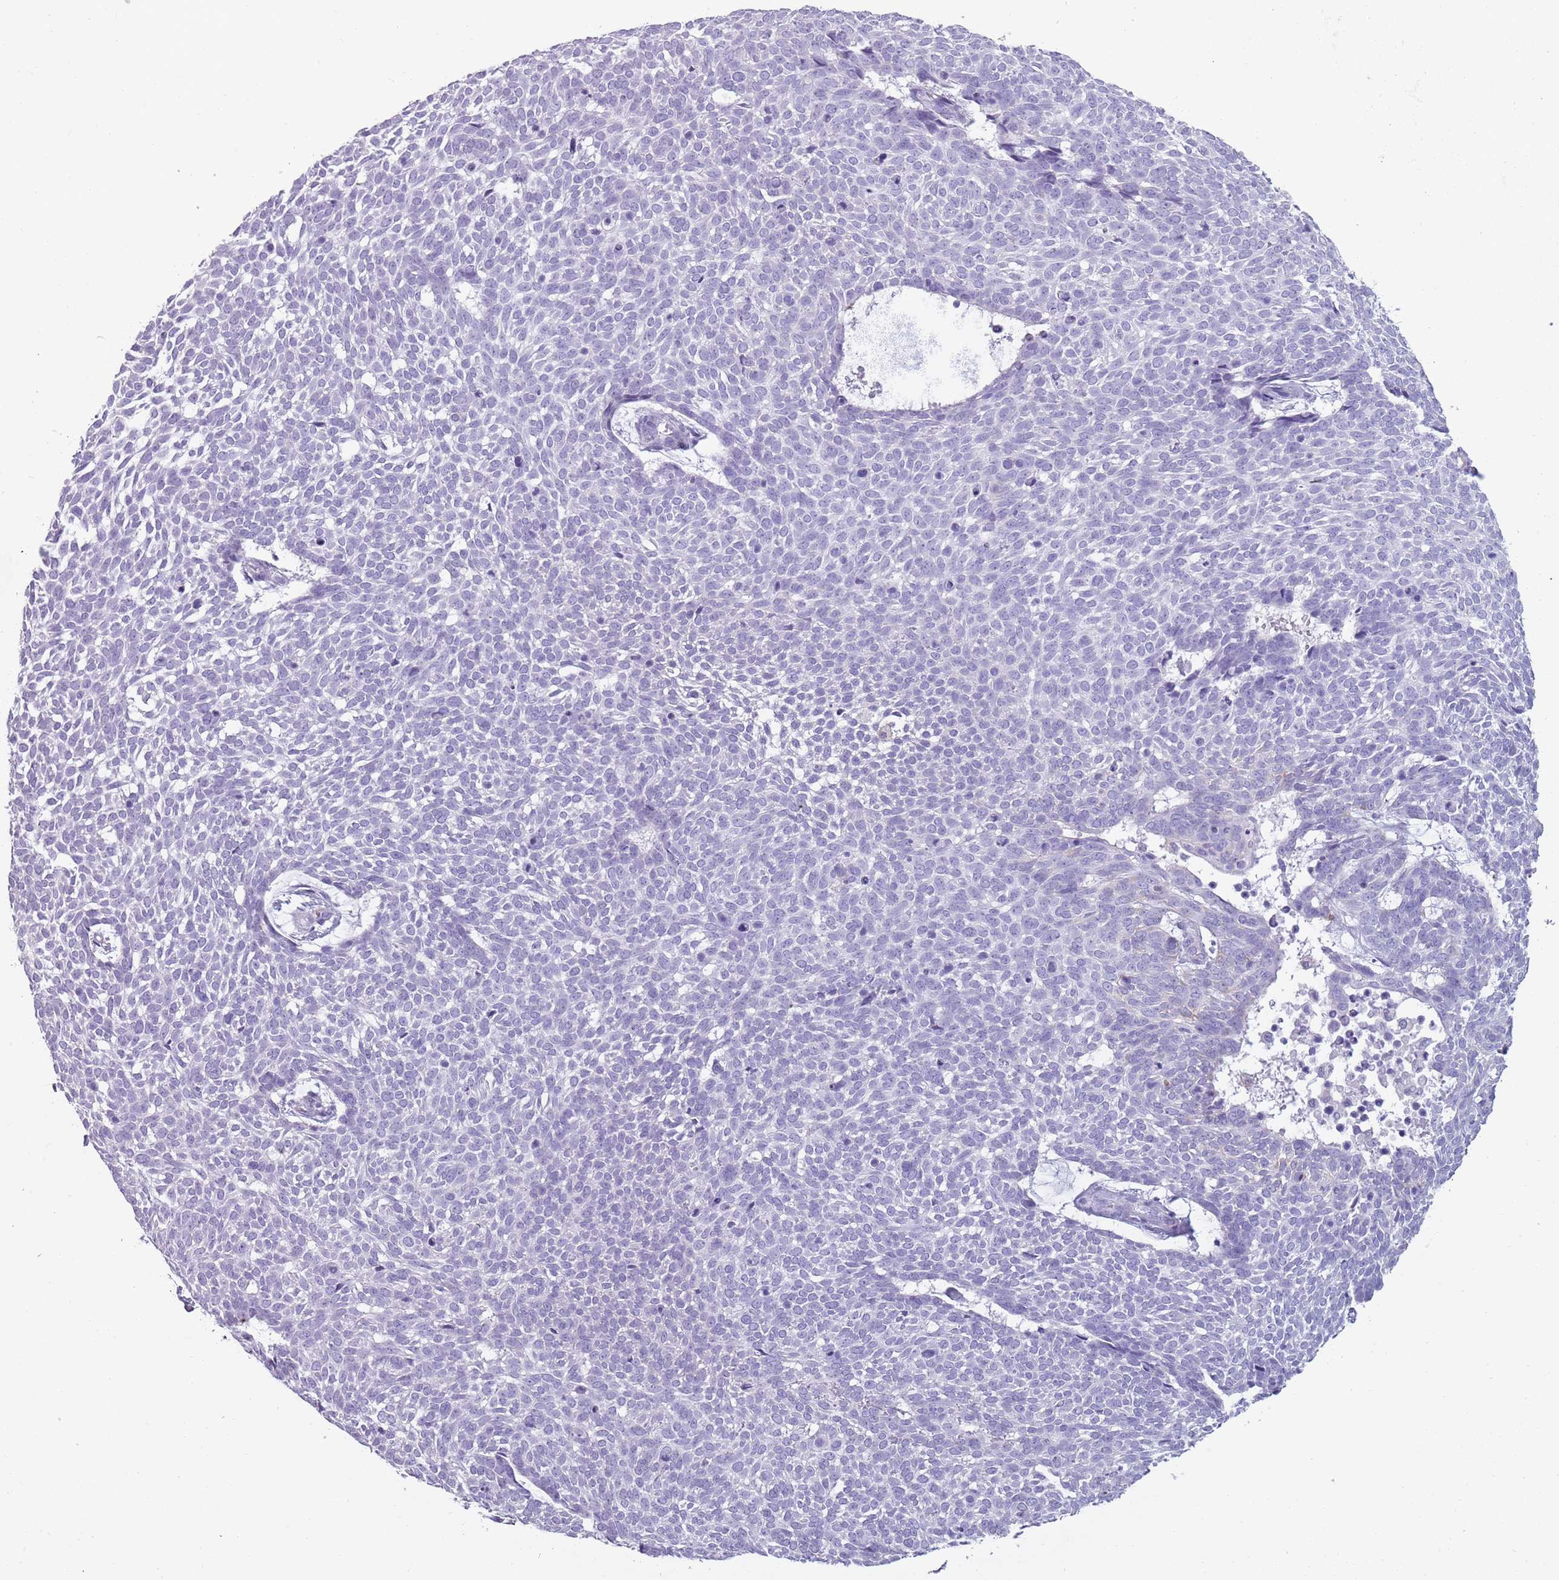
{"staining": {"intensity": "negative", "quantity": "none", "location": "none"}, "tissue": "skin cancer", "cell_type": "Tumor cells", "image_type": "cancer", "snomed": [{"axis": "morphology", "description": "Basal cell carcinoma"}, {"axis": "topography", "description": "Skin"}], "caption": "IHC of human basal cell carcinoma (skin) displays no expression in tumor cells. (DAB immunohistochemistry (IHC) with hematoxylin counter stain).", "gene": "COLEC12", "patient": {"sex": "male", "age": 61}}